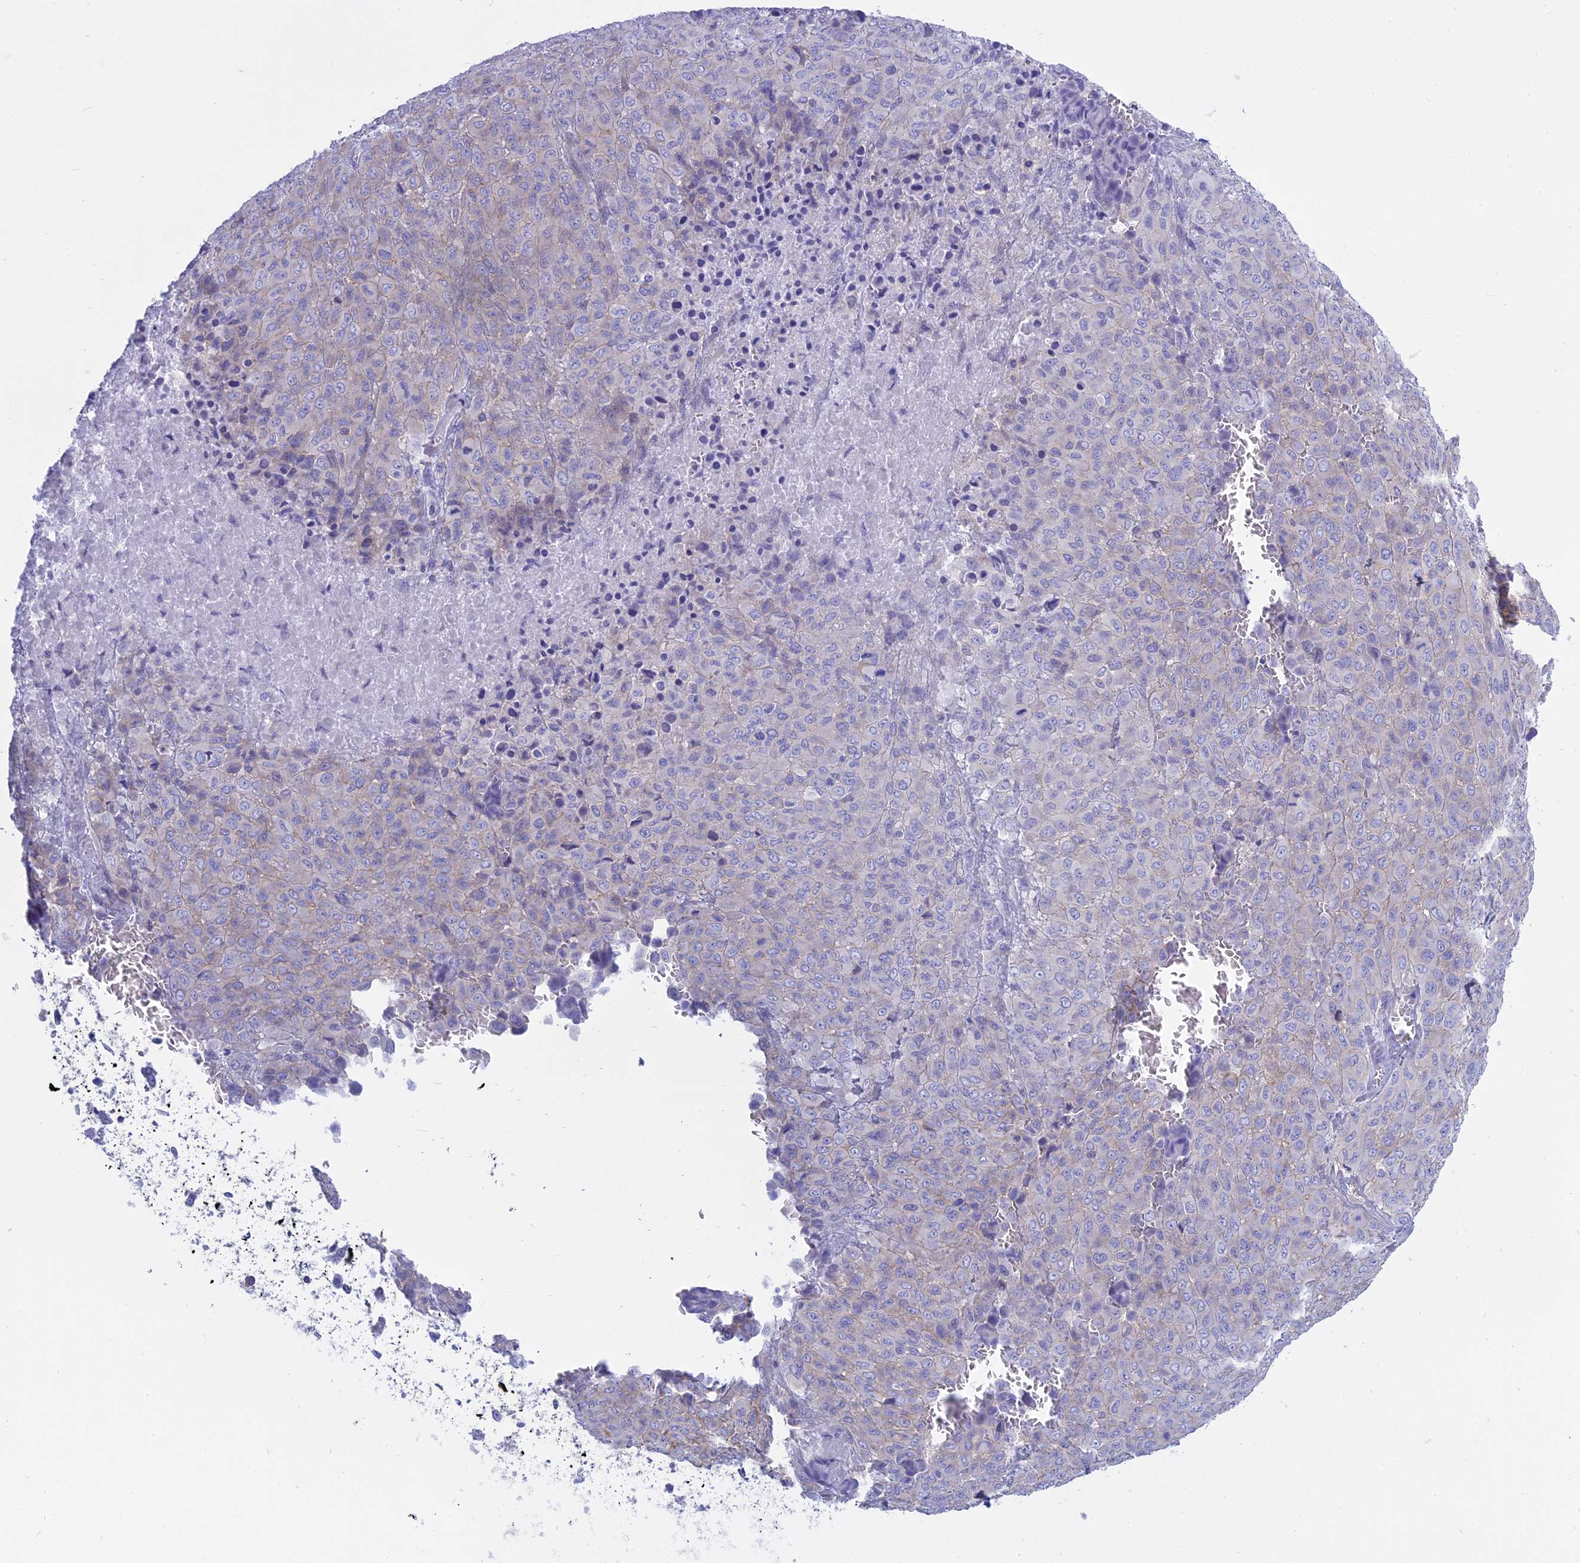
{"staining": {"intensity": "negative", "quantity": "none", "location": "none"}, "tissue": "melanoma", "cell_type": "Tumor cells", "image_type": "cancer", "snomed": [{"axis": "morphology", "description": "Malignant melanoma, Metastatic site"}, {"axis": "topography", "description": "Skin"}], "caption": "This is a micrograph of immunohistochemistry (IHC) staining of malignant melanoma (metastatic site), which shows no expression in tumor cells.", "gene": "AHCYL1", "patient": {"sex": "female", "age": 81}}